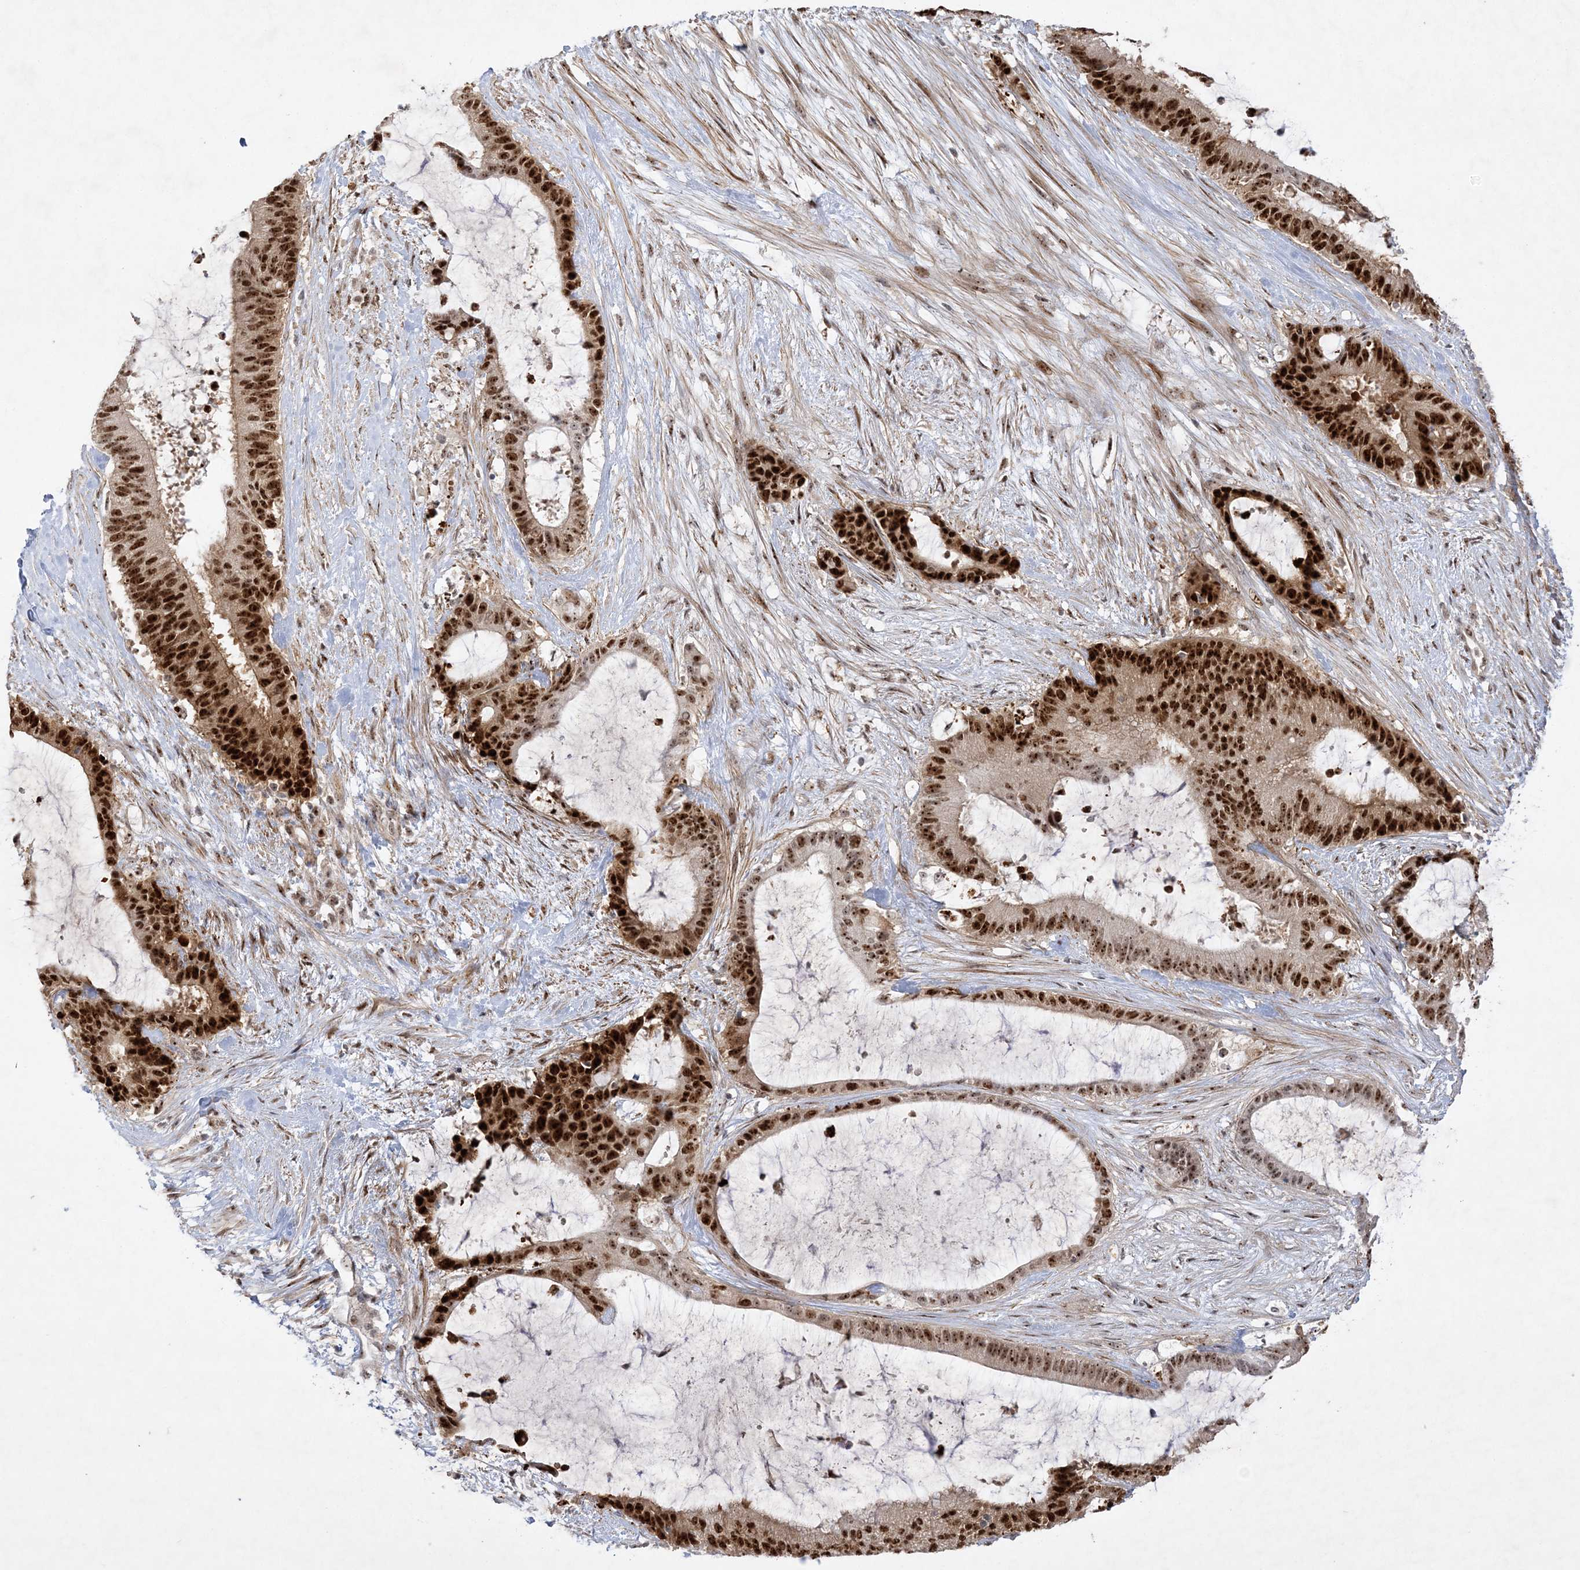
{"staining": {"intensity": "strong", "quantity": ">75%", "location": "cytoplasmic/membranous,nuclear"}, "tissue": "liver cancer", "cell_type": "Tumor cells", "image_type": "cancer", "snomed": [{"axis": "morphology", "description": "Normal tissue, NOS"}, {"axis": "morphology", "description": "Cholangiocarcinoma"}, {"axis": "topography", "description": "Liver"}, {"axis": "topography", "description": "Peripheral nerve tissue"}], "caption": "DAB immunohistochemical staining of human liver cancer (cholangiocarcinoma) displays strong cytoplasmic/membranous and nuclear protein positivity in about >75% of tumor cells. The protein is stained brown, and the nuclei are stained in blue (DAB (3,3'-diaminobenzidine) IHC with brightfield microscopy, high magnification).", "gene": "NPM3", "patient": {"sex": "female", "age": 73}}